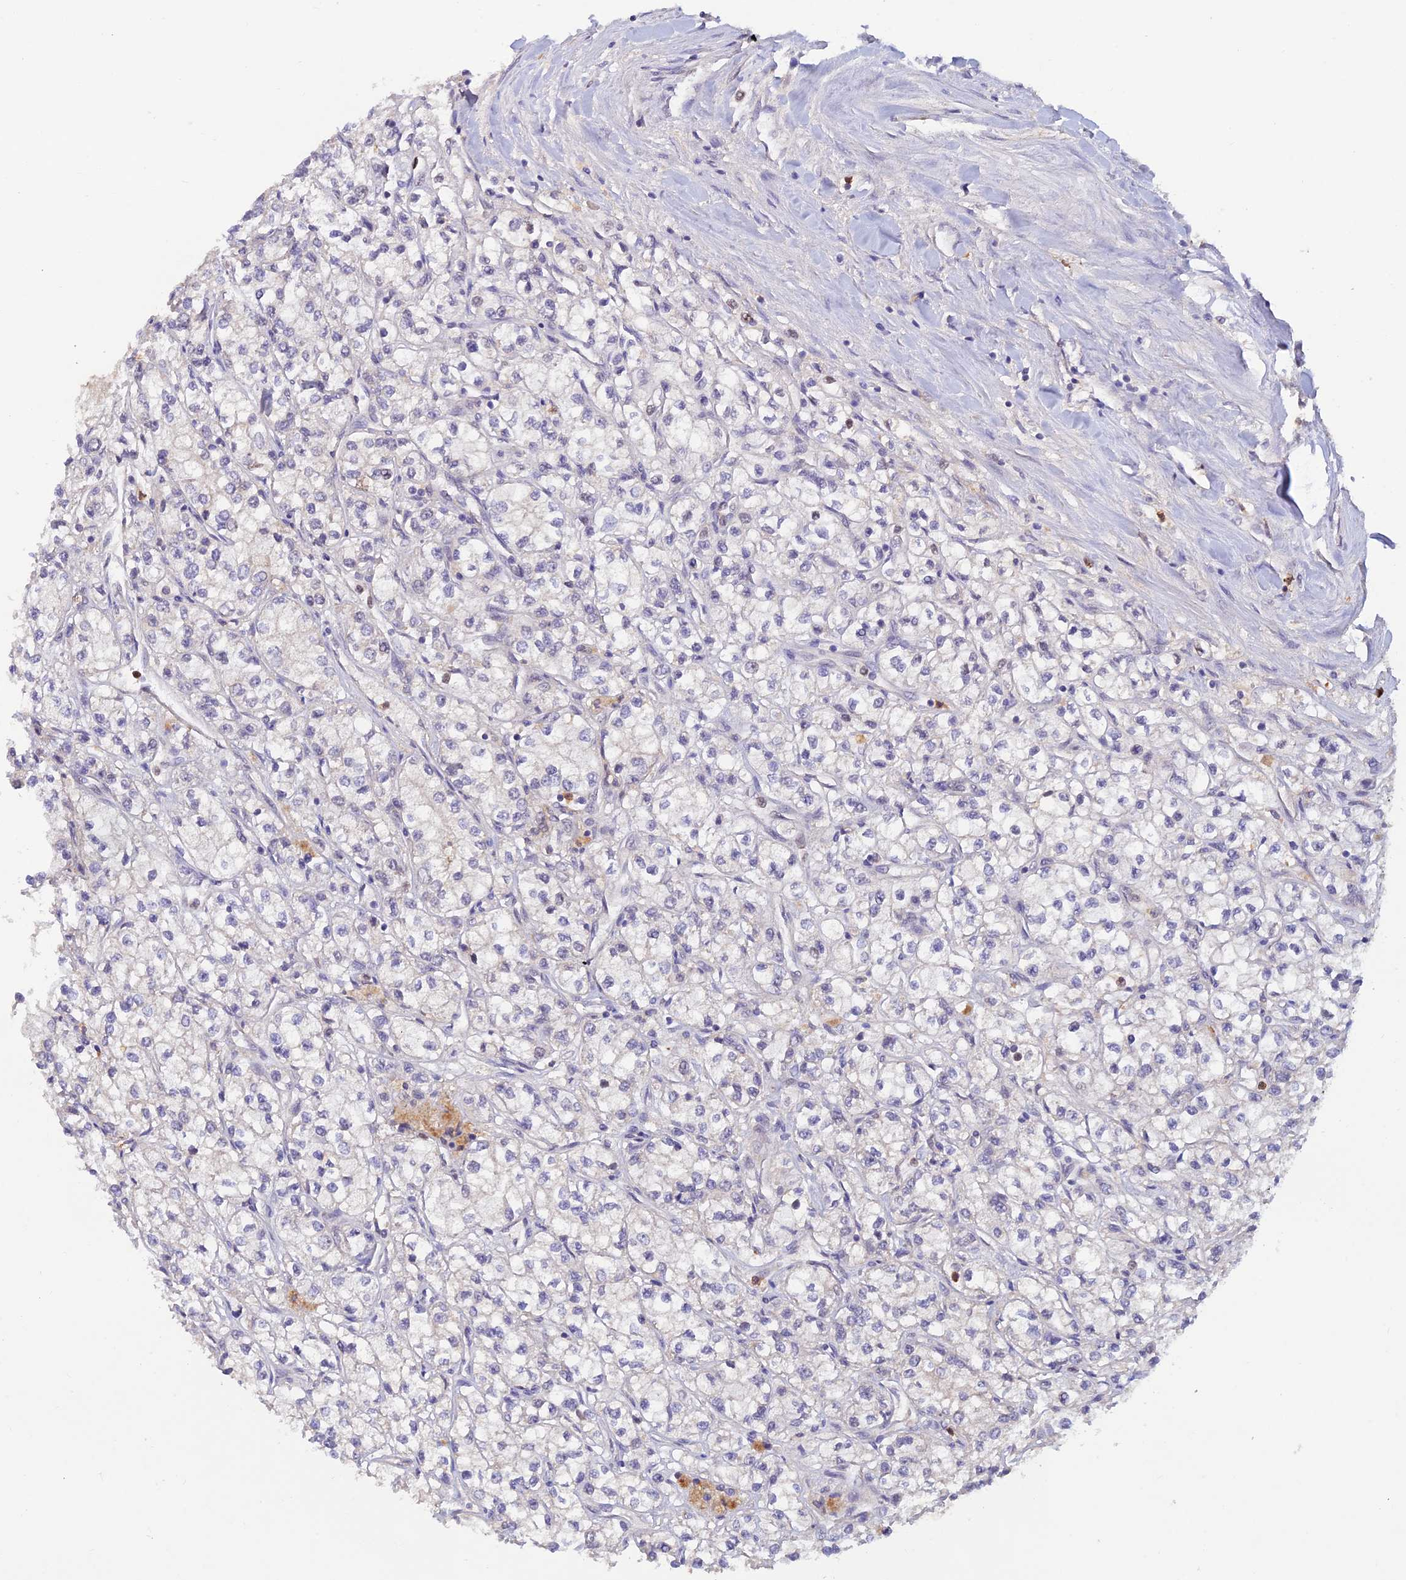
{"staining": {"intensity": "negative", "quantity": "none", "location": "none"}, "tissue": "renal cancer", "cell_type": "Tumor cells", "image_type": "cancer", "snomed": [{"axis": "morphology", "description": "Adenocarcinoma, NOS"}, {"axis": "topography", "description": "Kidney"}], "caption": "Photomicrograph shows no protein expression in tumor cells of adenocarcinoma (renal) tissue.", "gene": "FASTKD5", "patient": {"sex": "male", "age": 80}}